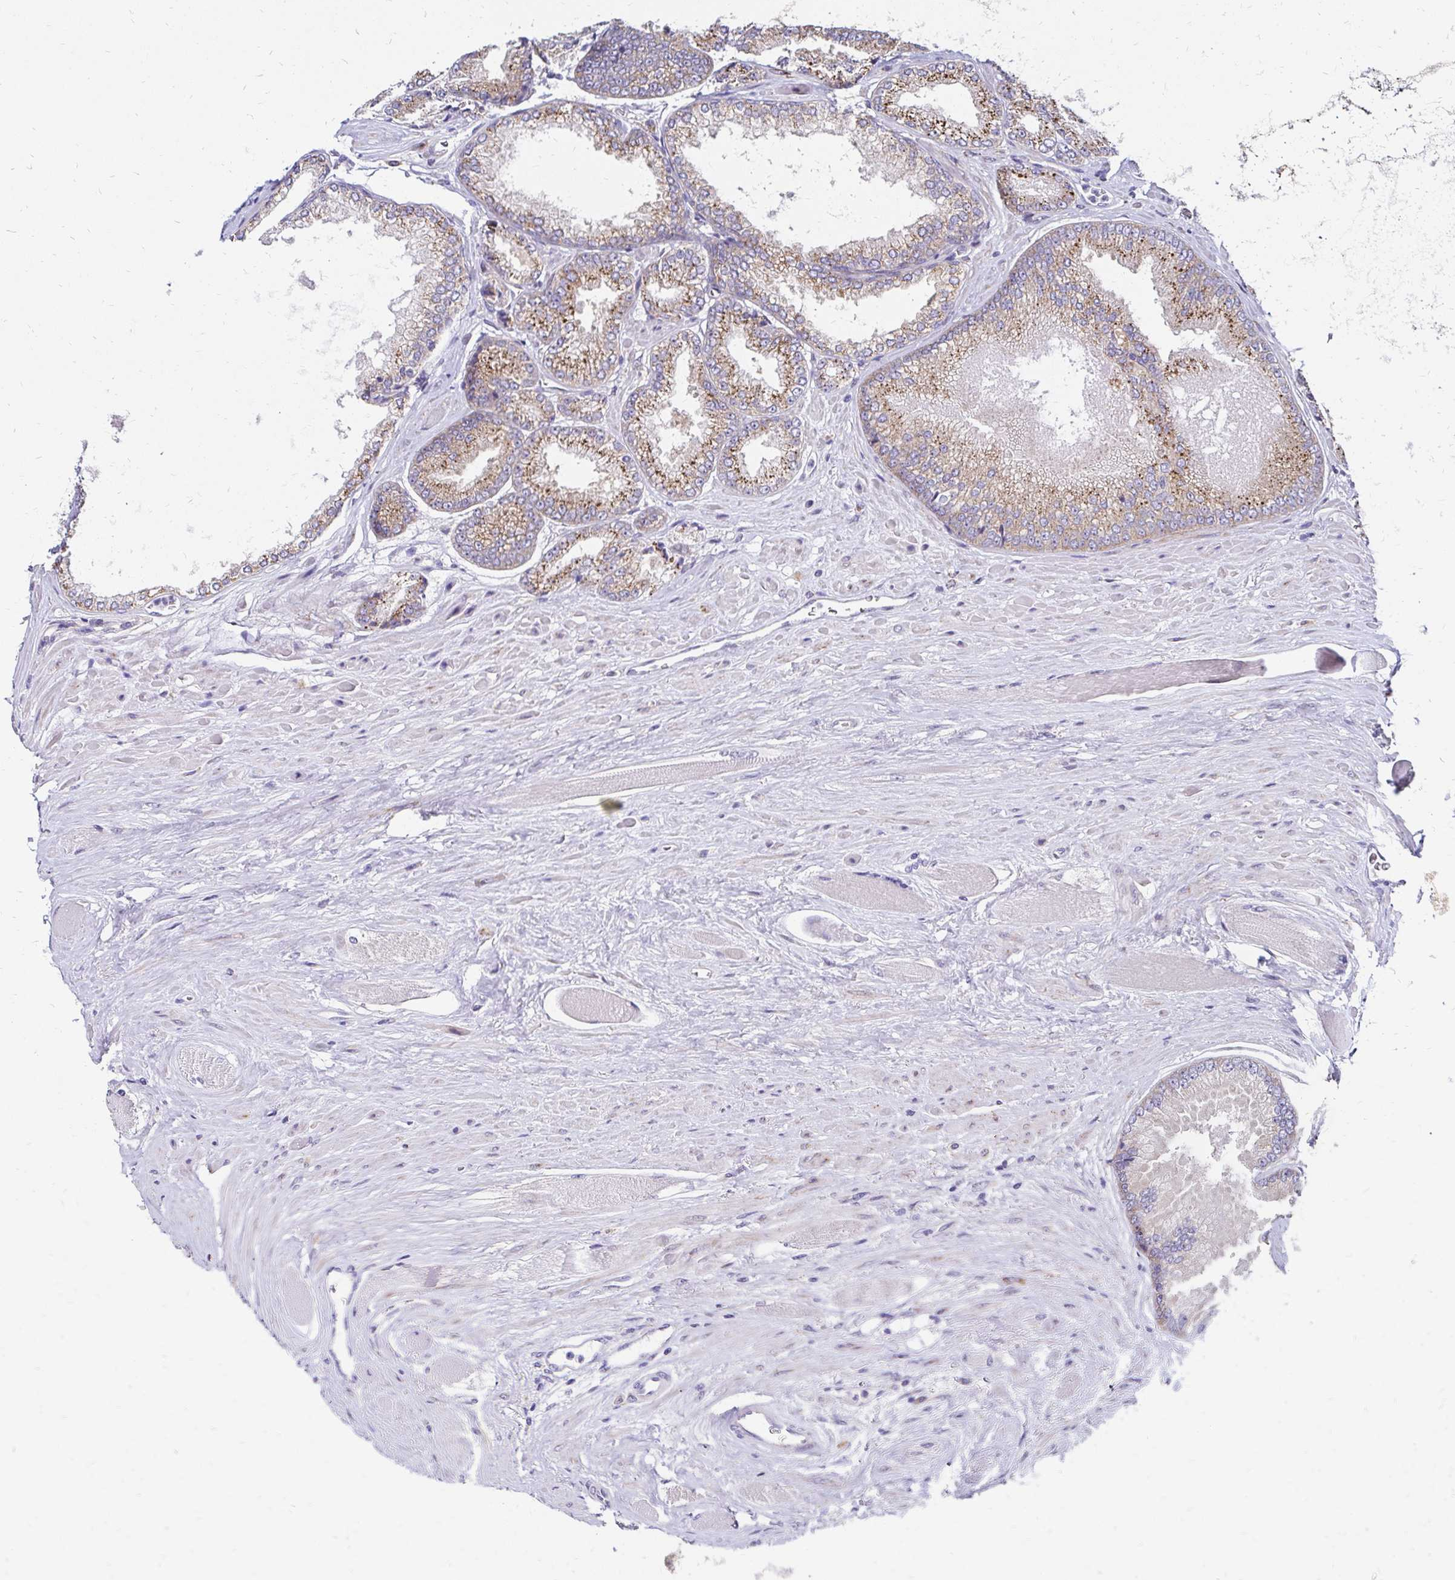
{"staining": {"intensity": "moderate", "quantity": ">75%", "location": "cytoplasmic/membranous"}, "tissue": "prostate cancer", "cell_type": "Tumor cells", "image_type": "cancer", "snomed": [{"axis": "morphology", "description": "Adenocarcinoma, Low grade"}, {"axis": "topography", "description": "Prostate"}], "caption": "Prostate cancer (low-grade adenocarcinoma) stained with DAB (3,3'-diaminobenzidine) immunohistochemistry displays medium levels of moderate cytoplasmic/membranous expression in approximately >75% of tumor cells.", "gene": "IDUA", "patient": {"sex": "male", "age": 67}}